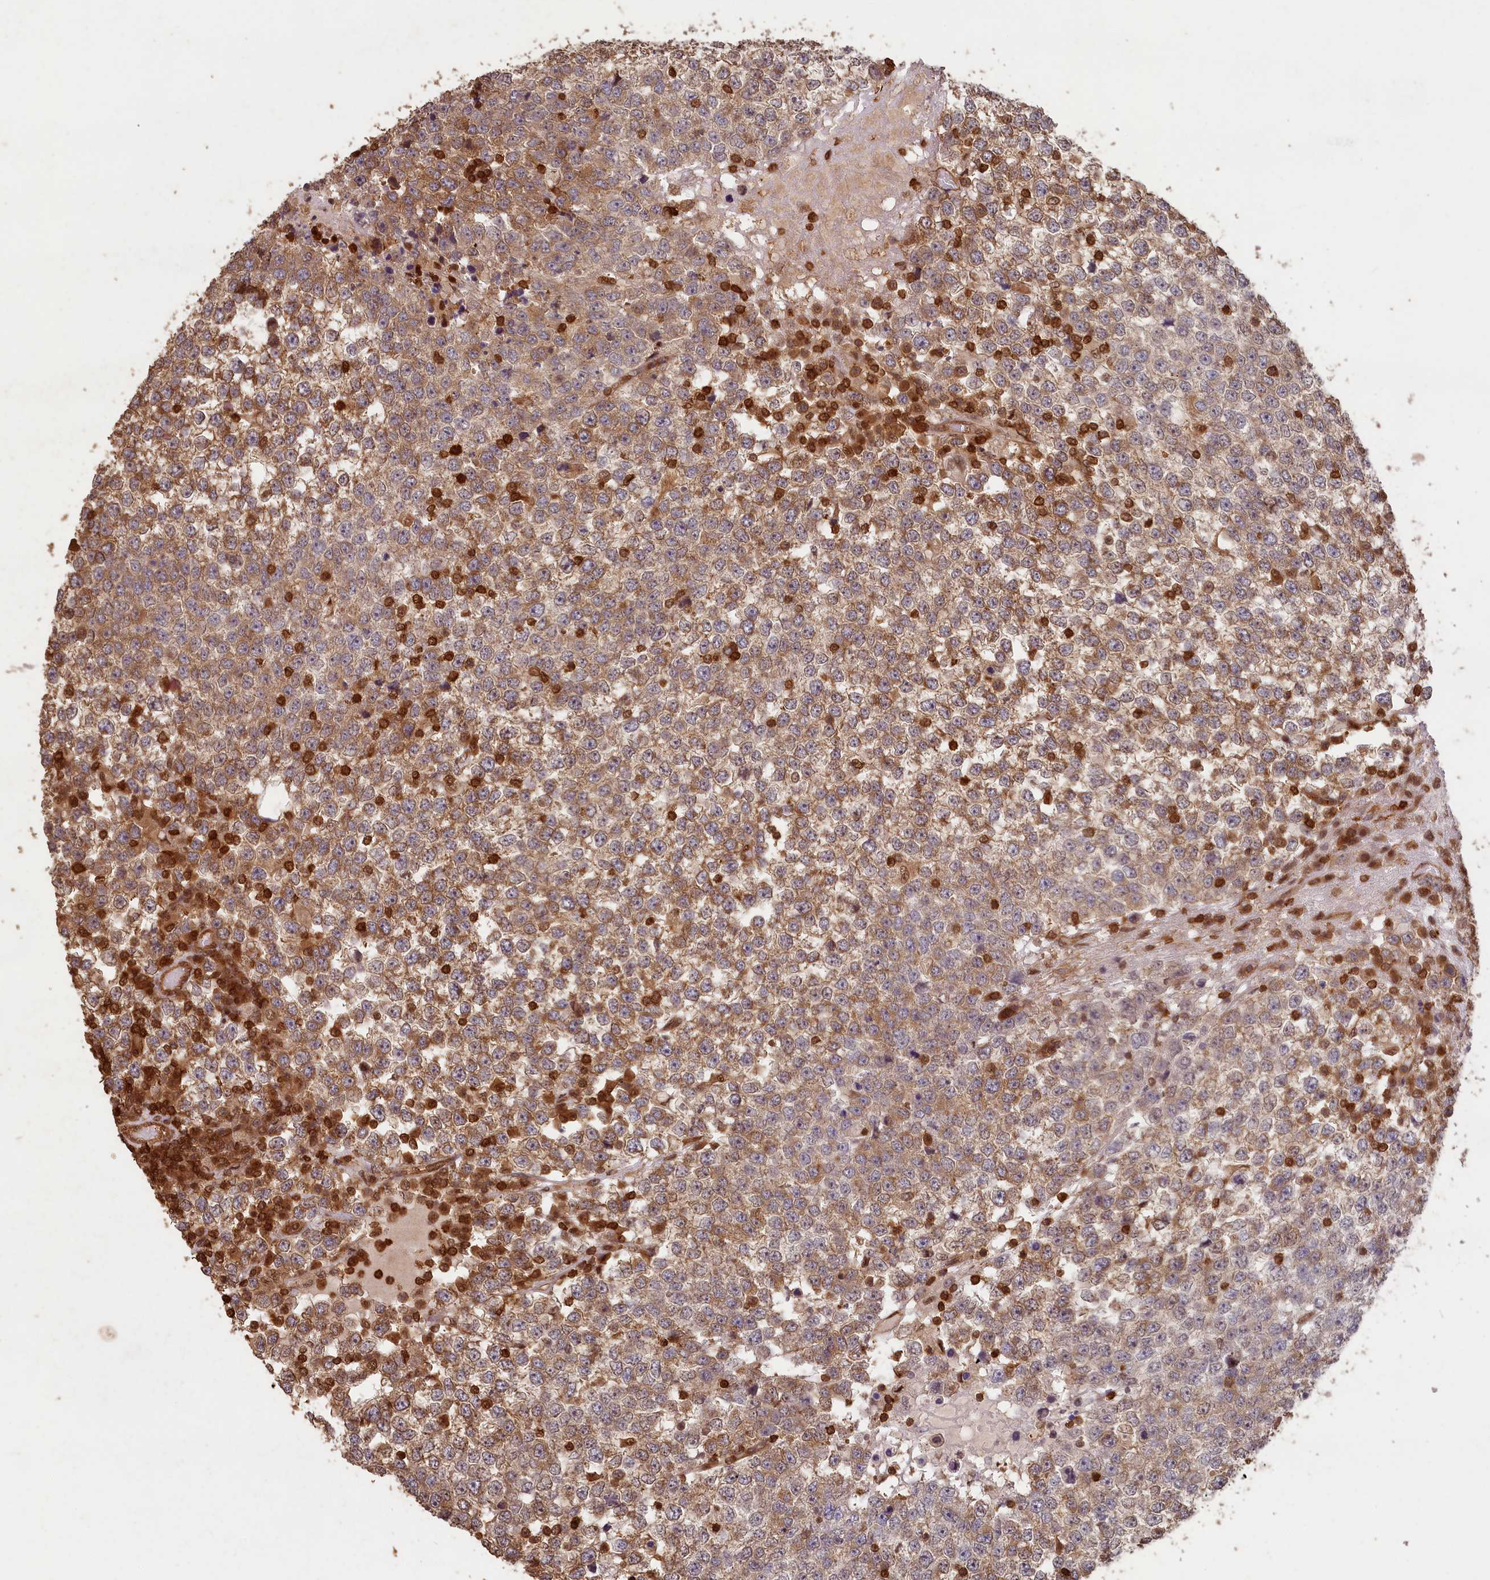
{"staining": {"intensity": "moderate", "quantity": ">75%", "location": "cytoplasmic/membranous"}, "tissue": "testis cancer", "cell_type": "Tumor cells", "image_type": "cancer", "snomed": [{"axis": "morphology", "description": "Seminoma, NOS"}, {"axis": "topography", "description": "Testis"}], "caption": "IHC photomicrograph of neoplastic tissue: testis cancer stained using immunohistochemistry (IHC) reveals medium levels of moderate protein expression localized specifically in the cytoplasmic/membranous of tumor cells, appearing as a cytoplasmic/membranous brown color.", "gene": "MADD", "patient": {"sex": "male", "age": 65}}